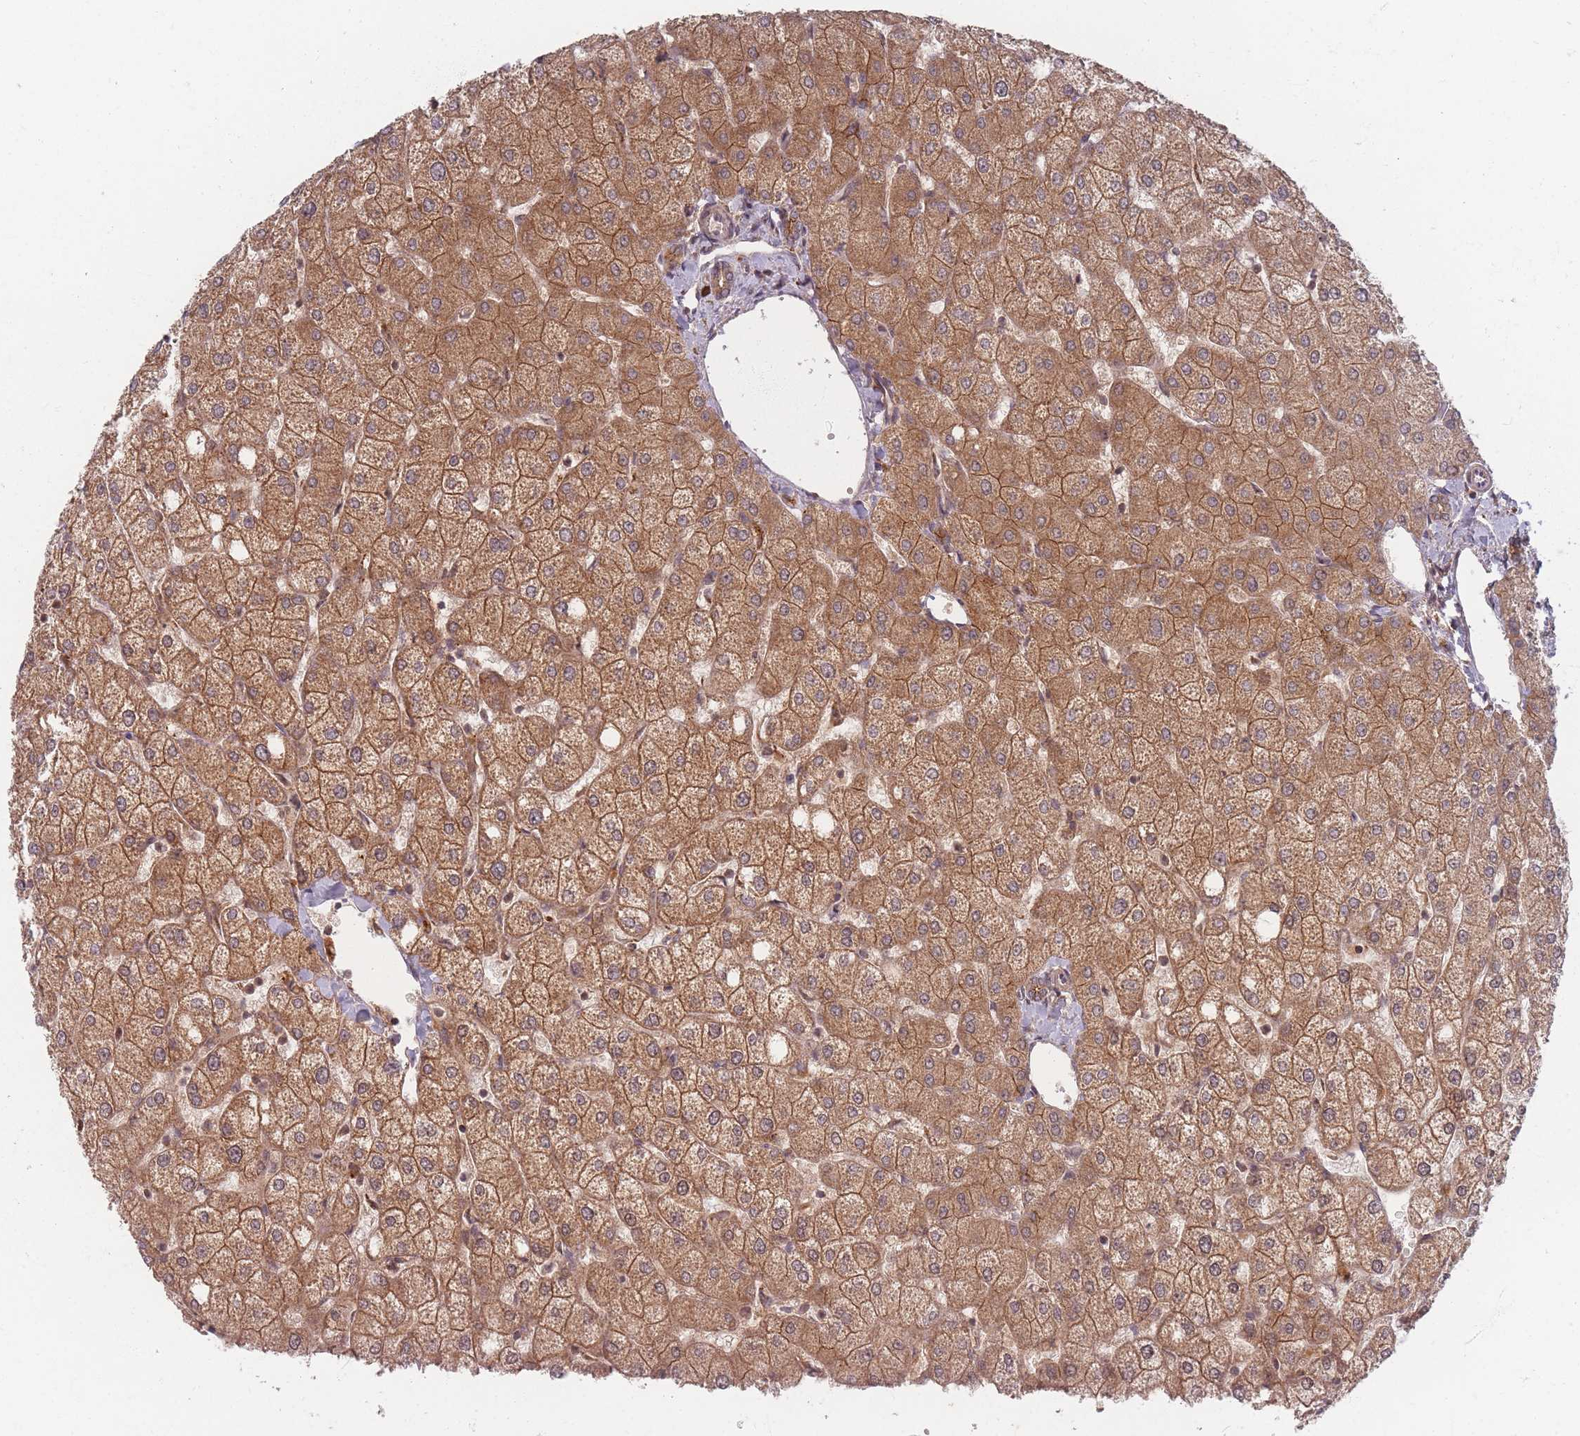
{"staining": {"intensity": "moderate", "quantity": ">75%", "location": "cytoplasmic/membranous"}, "tissue": "liver", "cell_type": "Cholangiocytes", "image_type": "normal", "snomed": [{"axis": "morphology", "description": "Normal tissue, NOS"}, {"axis": "topography", "description": "Liver"}], "caption": "Liver stained with DAB immunohistochemistry (IHC) shows medium levels of moderate cytoplasmic/membranous staining in about >75% of cholangiocytes. The staining was performed using DAB (3,3'-diaminobenzidine) to visualize the protein expression in brown, while the nuclei were stained in blue with hematoxylin (Magnification: 20x).", "gene": "RADX", "patient": {"sex": "female", "age": 54}}